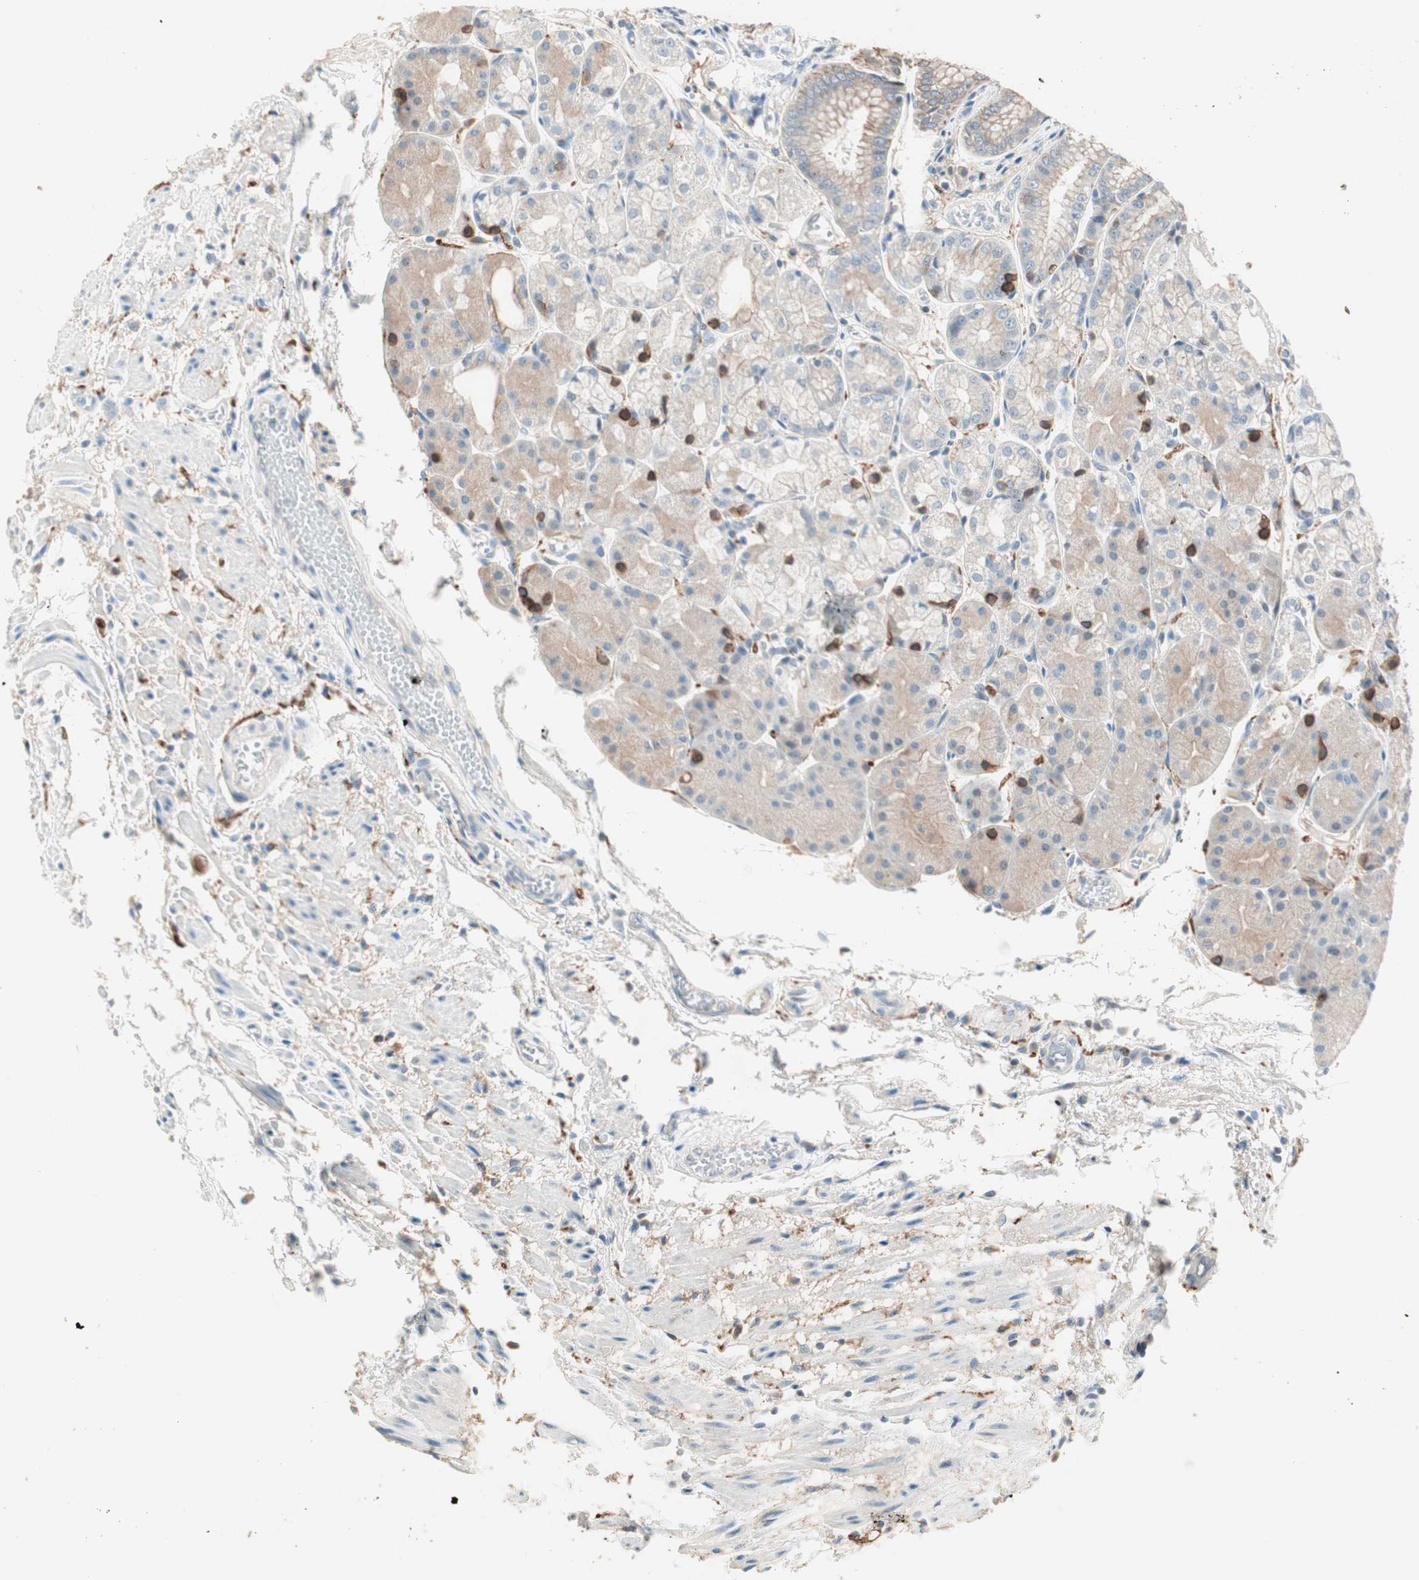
{"staining": {"intensity": "weak", "quantity": "25%-75%", "location": "cytoplasmic/membranous"}, "tissue": "stomach", "cell_type": "Glandular cells", "image_type": "normal", "snomed": [{"axis": "morphology", "description": "Normal tissue, NOS"}, {"axis": "topography", "description": "Stomach, upper"}], "caption": "Glandular cells reveal low levels of weak cytoplasmic/membranous staining in approximately 25%-75% of cells in normal stomach.", "gene": "GNAO1", "patient": {"sex": "male", "age": 72}}